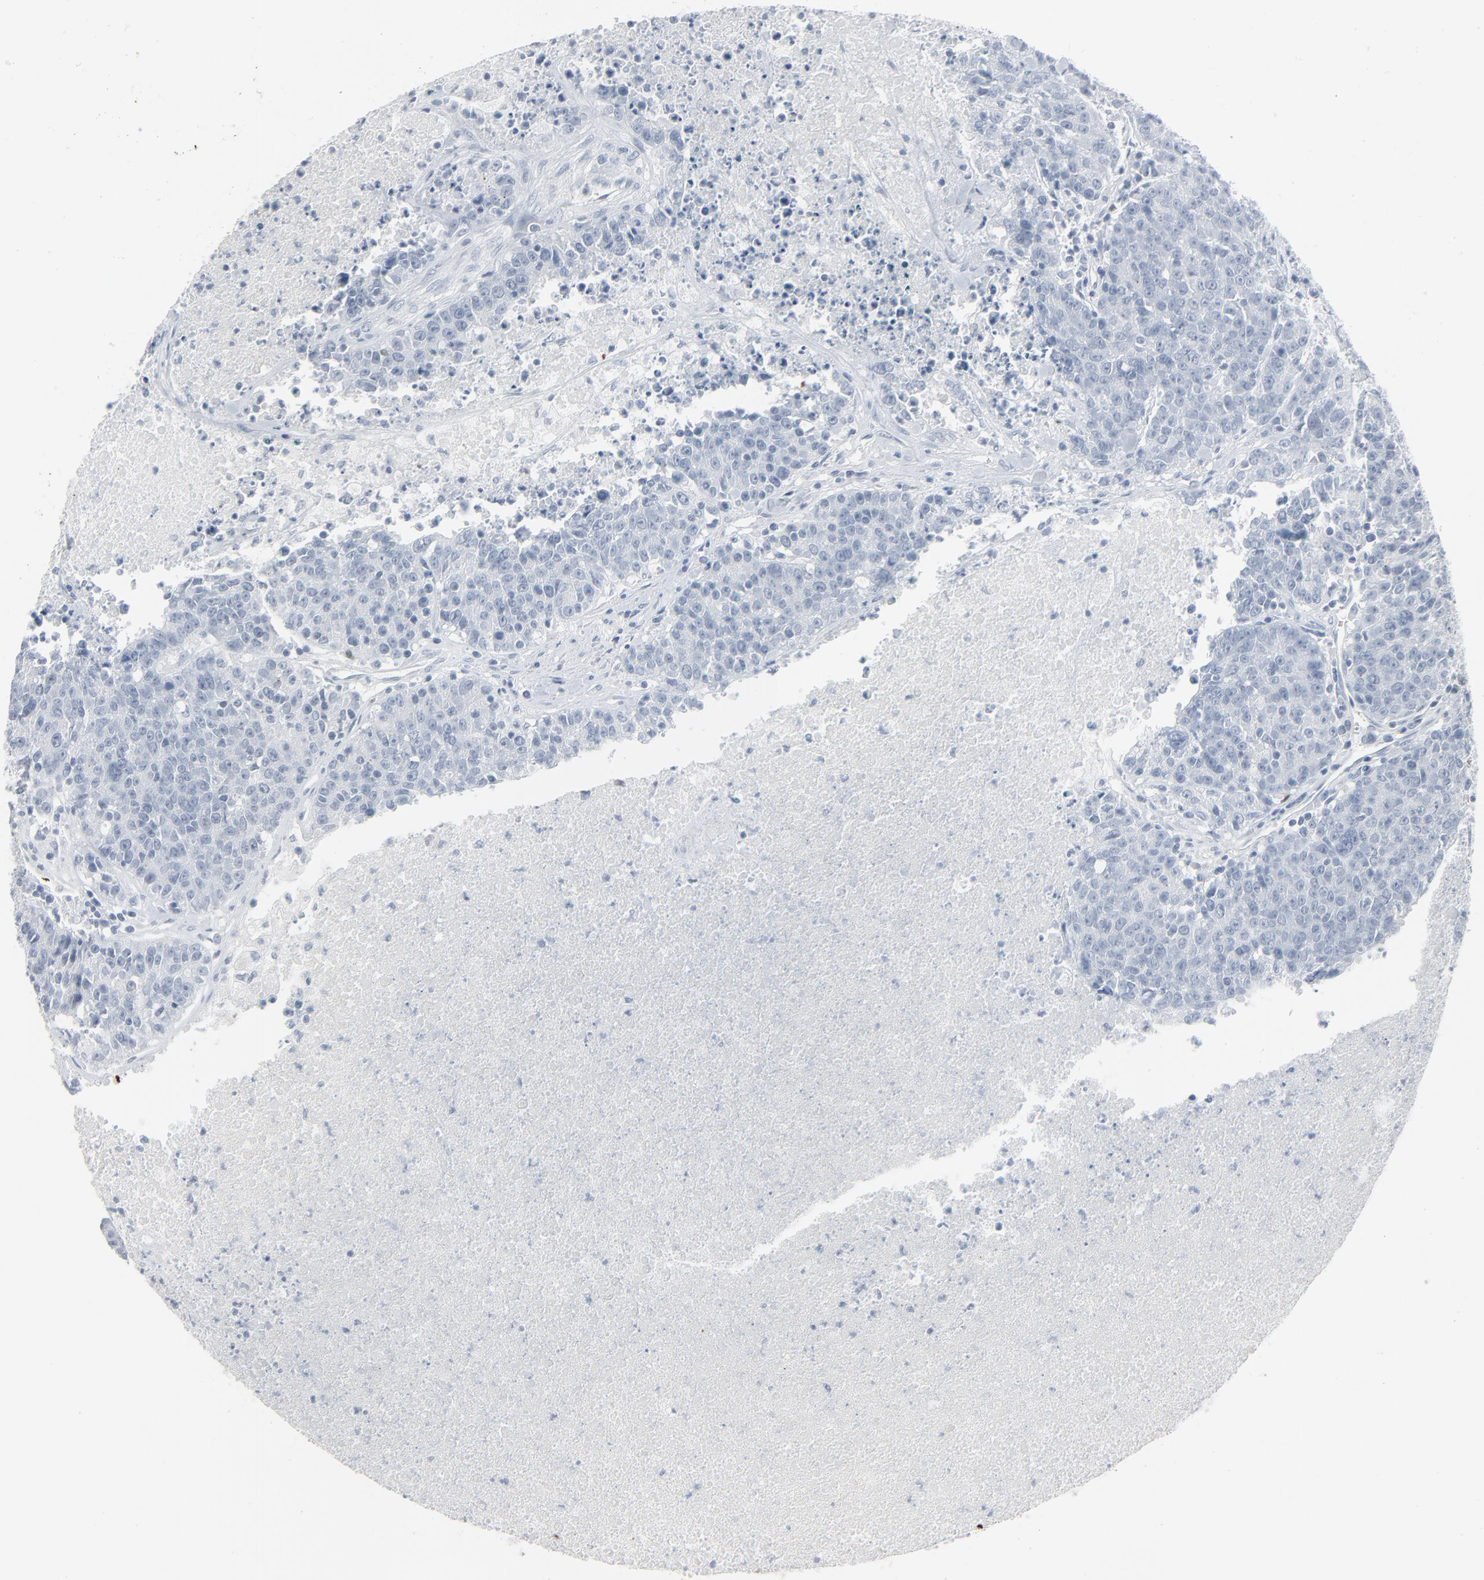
{"staining": {"intensity": "negative", "quantity": "none", "location": "none"}, "tissue": "colorectal cancer", "cell_type": "Tumor cells", "image_type": "cancer", "snomed": [{"axis": "morphology", "description": "Adenocarcinoma, NOS"}, {"axis": "topography", "description": "Colon"}], "caption": "A histopathology image of human colorectal cancer is negative for staining in tumor cells.", "gene": "SAGE1", "patient": {"sex": "female", "age": 53}}